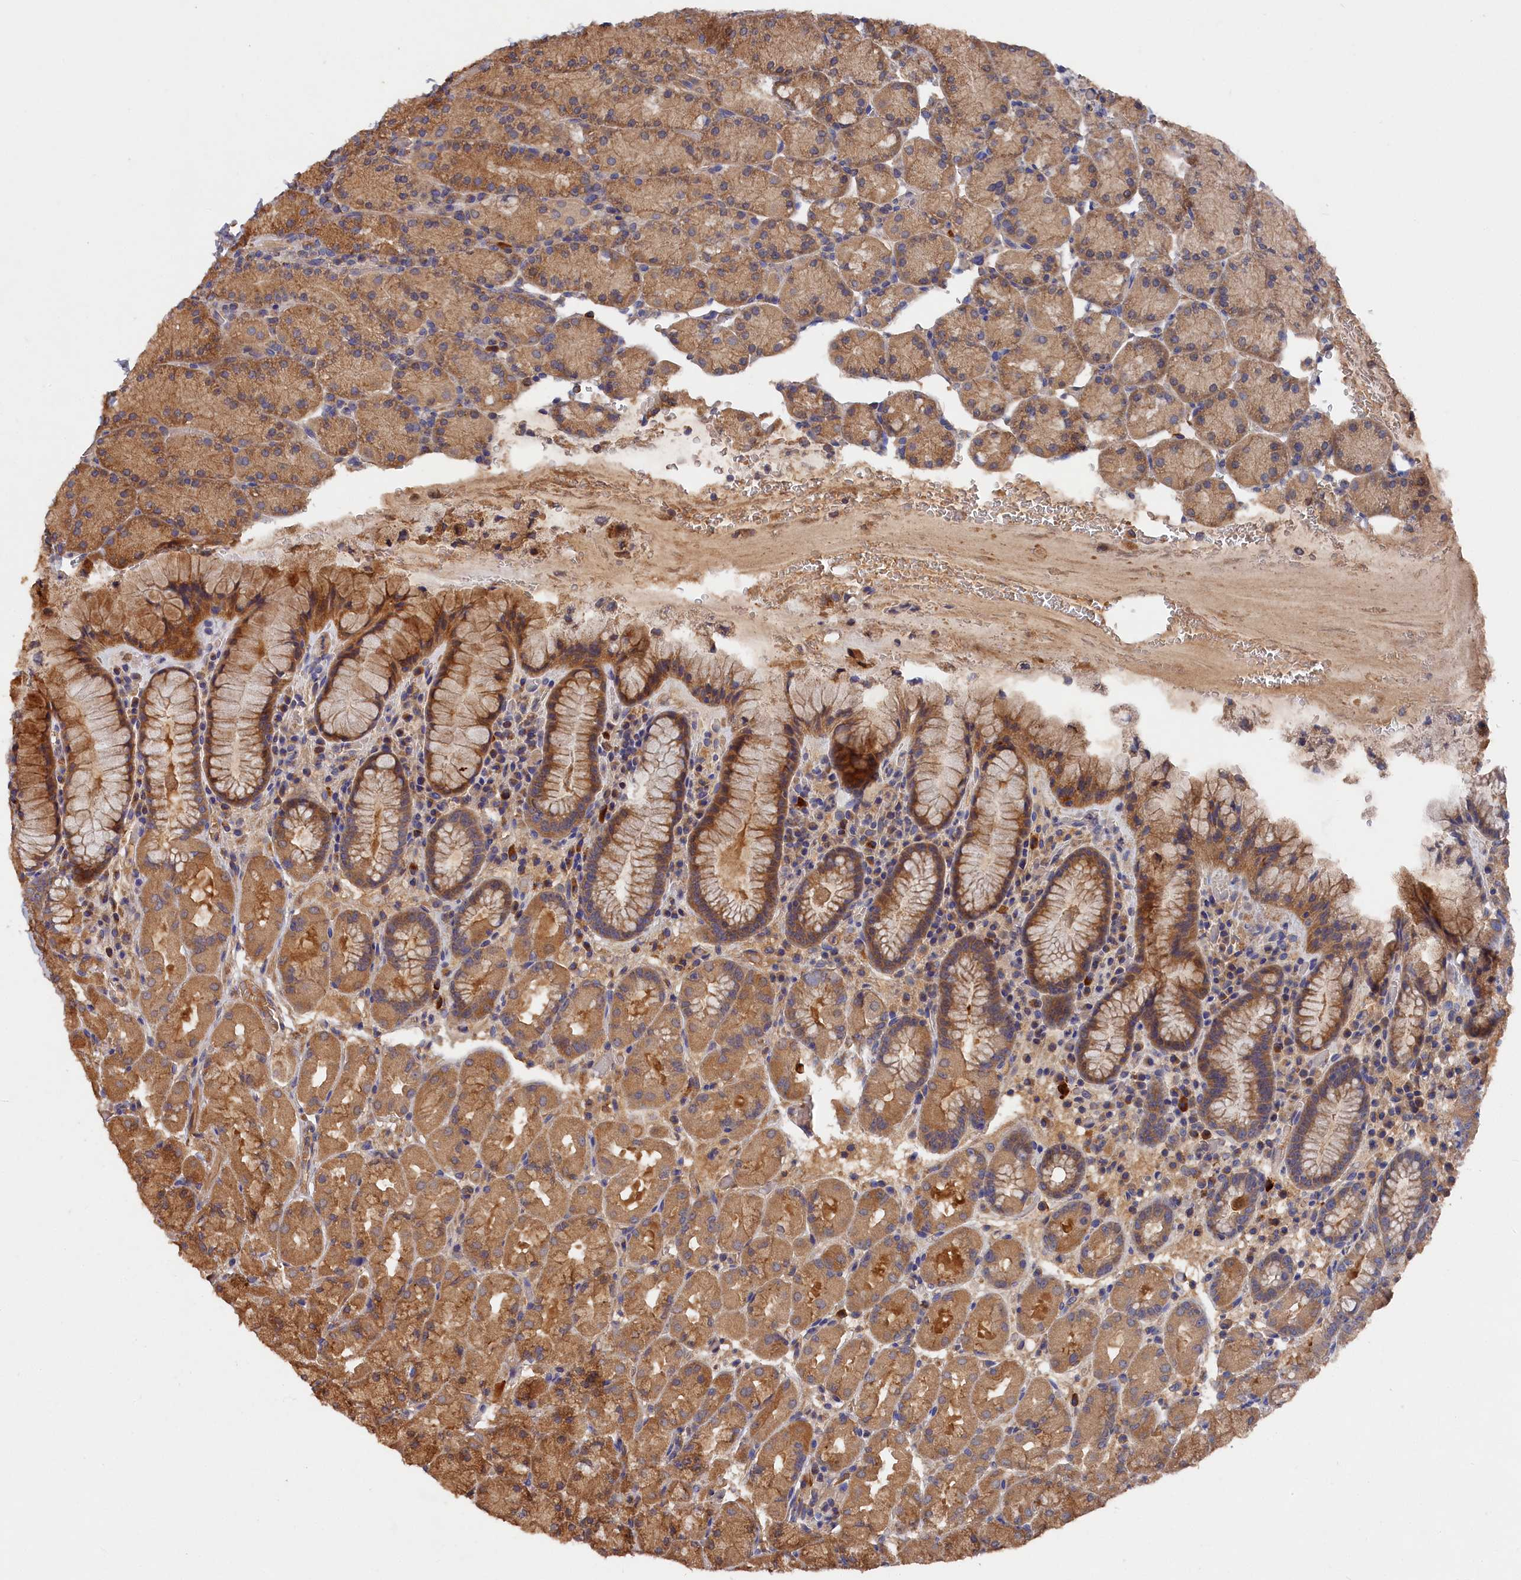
{"staining": {"intensity": "moderate", "quantity": ">75%", "location": "cytoplasmic/membranous"}, "tissue": "stomach", "cell_type": "Glandular cells", "image_type": "normal", "snomed": [{"axis": "morphology", "description": "Normal tissue, NOS"}, {"axis": "topography", "description": "Stomach, upper"}, {"axis": "topography", "description": "Stomach, lower"}], "caption": "About >75% of glandular cells in benign stomach demonstrate moderate cytoplasmic/membranous protein staining as visualized by brown immunohistochemical staining.", "gene": "DHRS11", "patient": {"sex": "male", "age": 80}}